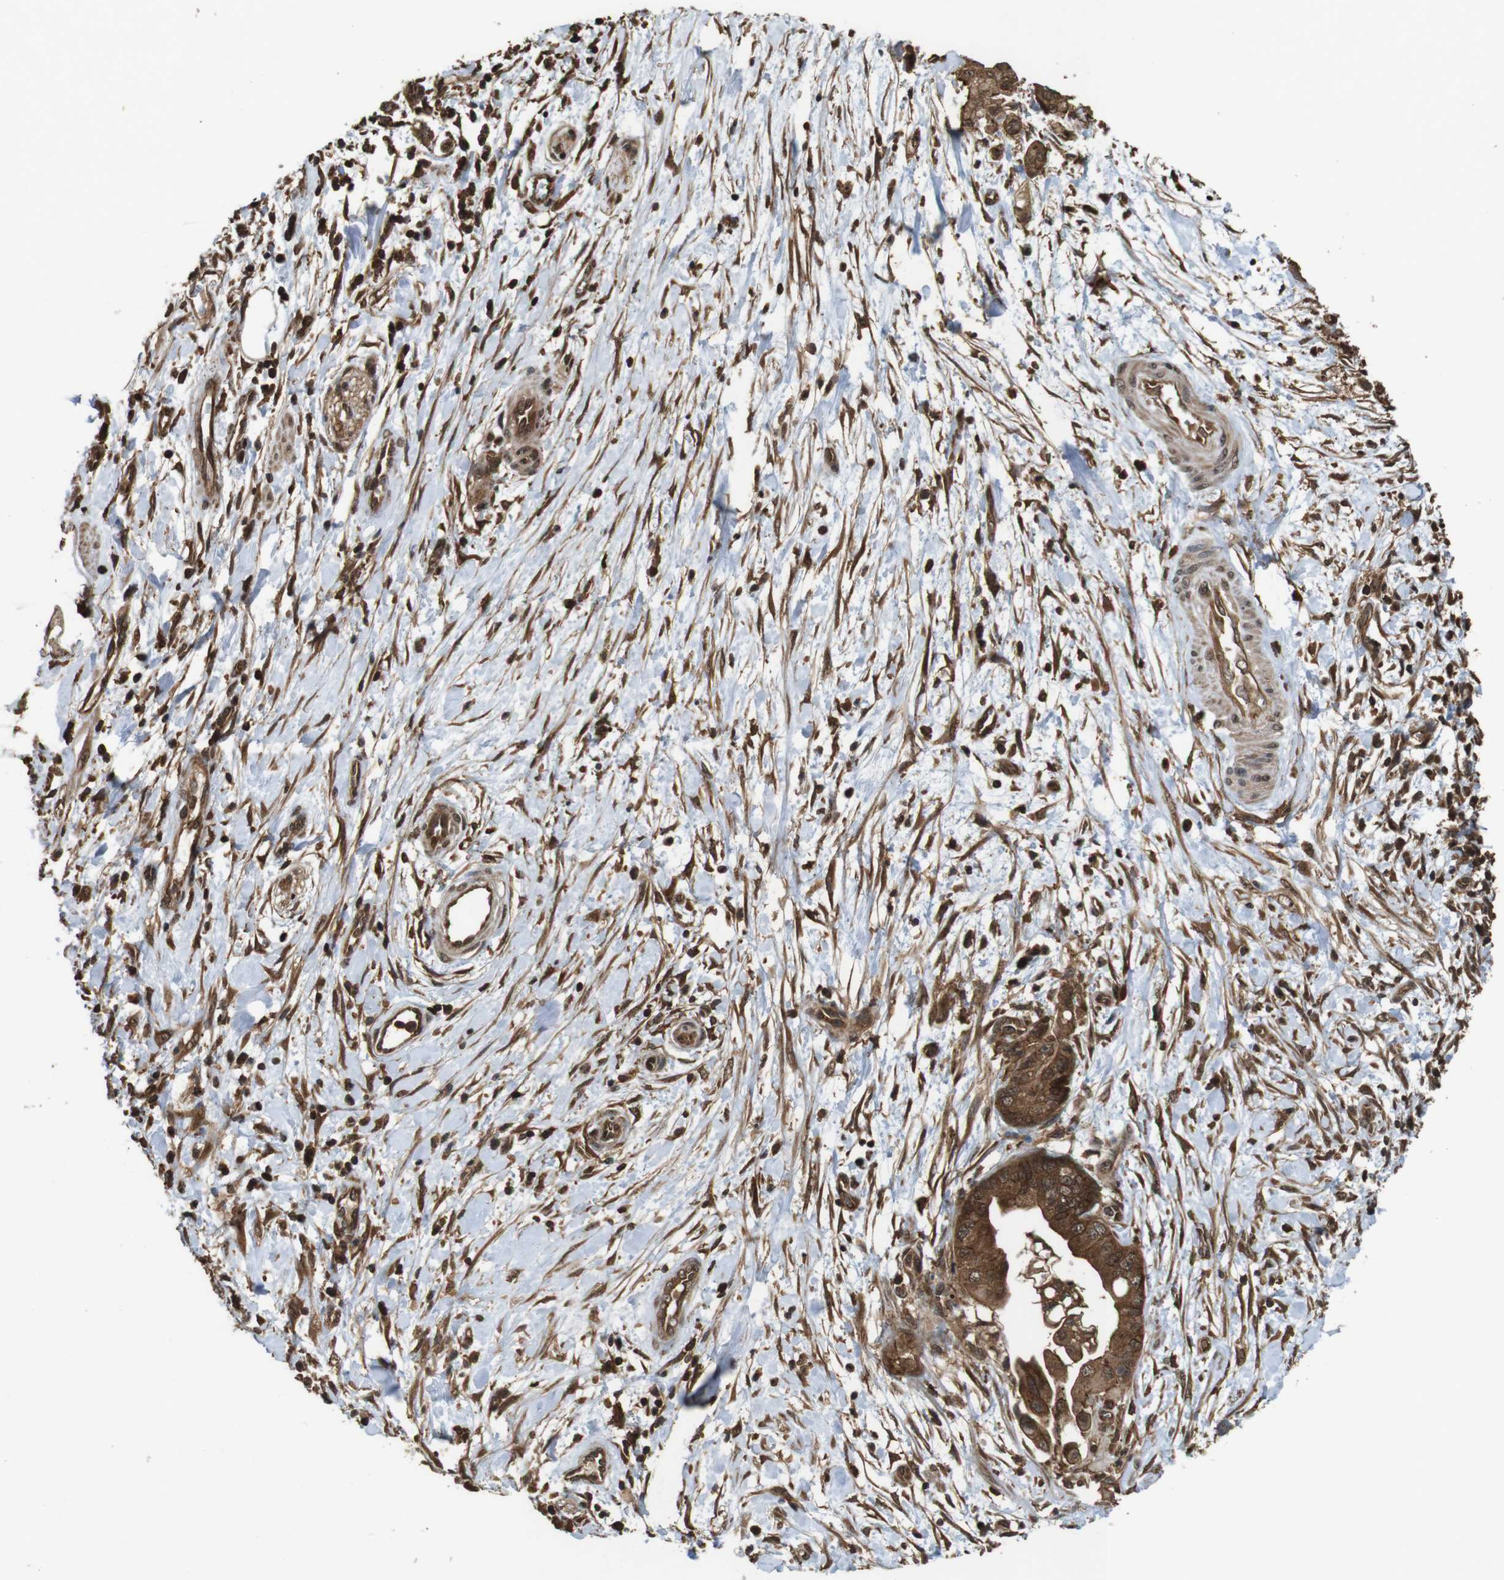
{"staining": {"intensity": "strong", "quantity": ">75%", "location": "cytoplasmic/membranous"}, "tissue": "pancreatic cancer", "cell_type": "Tumor cells", "image_type": "cancer", "snomed": [{"axis": "morphology", "description": "Adenocarcinoma, NOS"}, {"axis": "topography", "description": "Pancreas"}], "caption": "Approximately >75% of tumor cells in human pancreatic cancer (adenocarcinoma) show strong cytoplasmic/membranous protein staining as visualized by brown immunohistochemical staining.", "gene": "BAG4", "patient": {"sex": "female", "age": 75}}